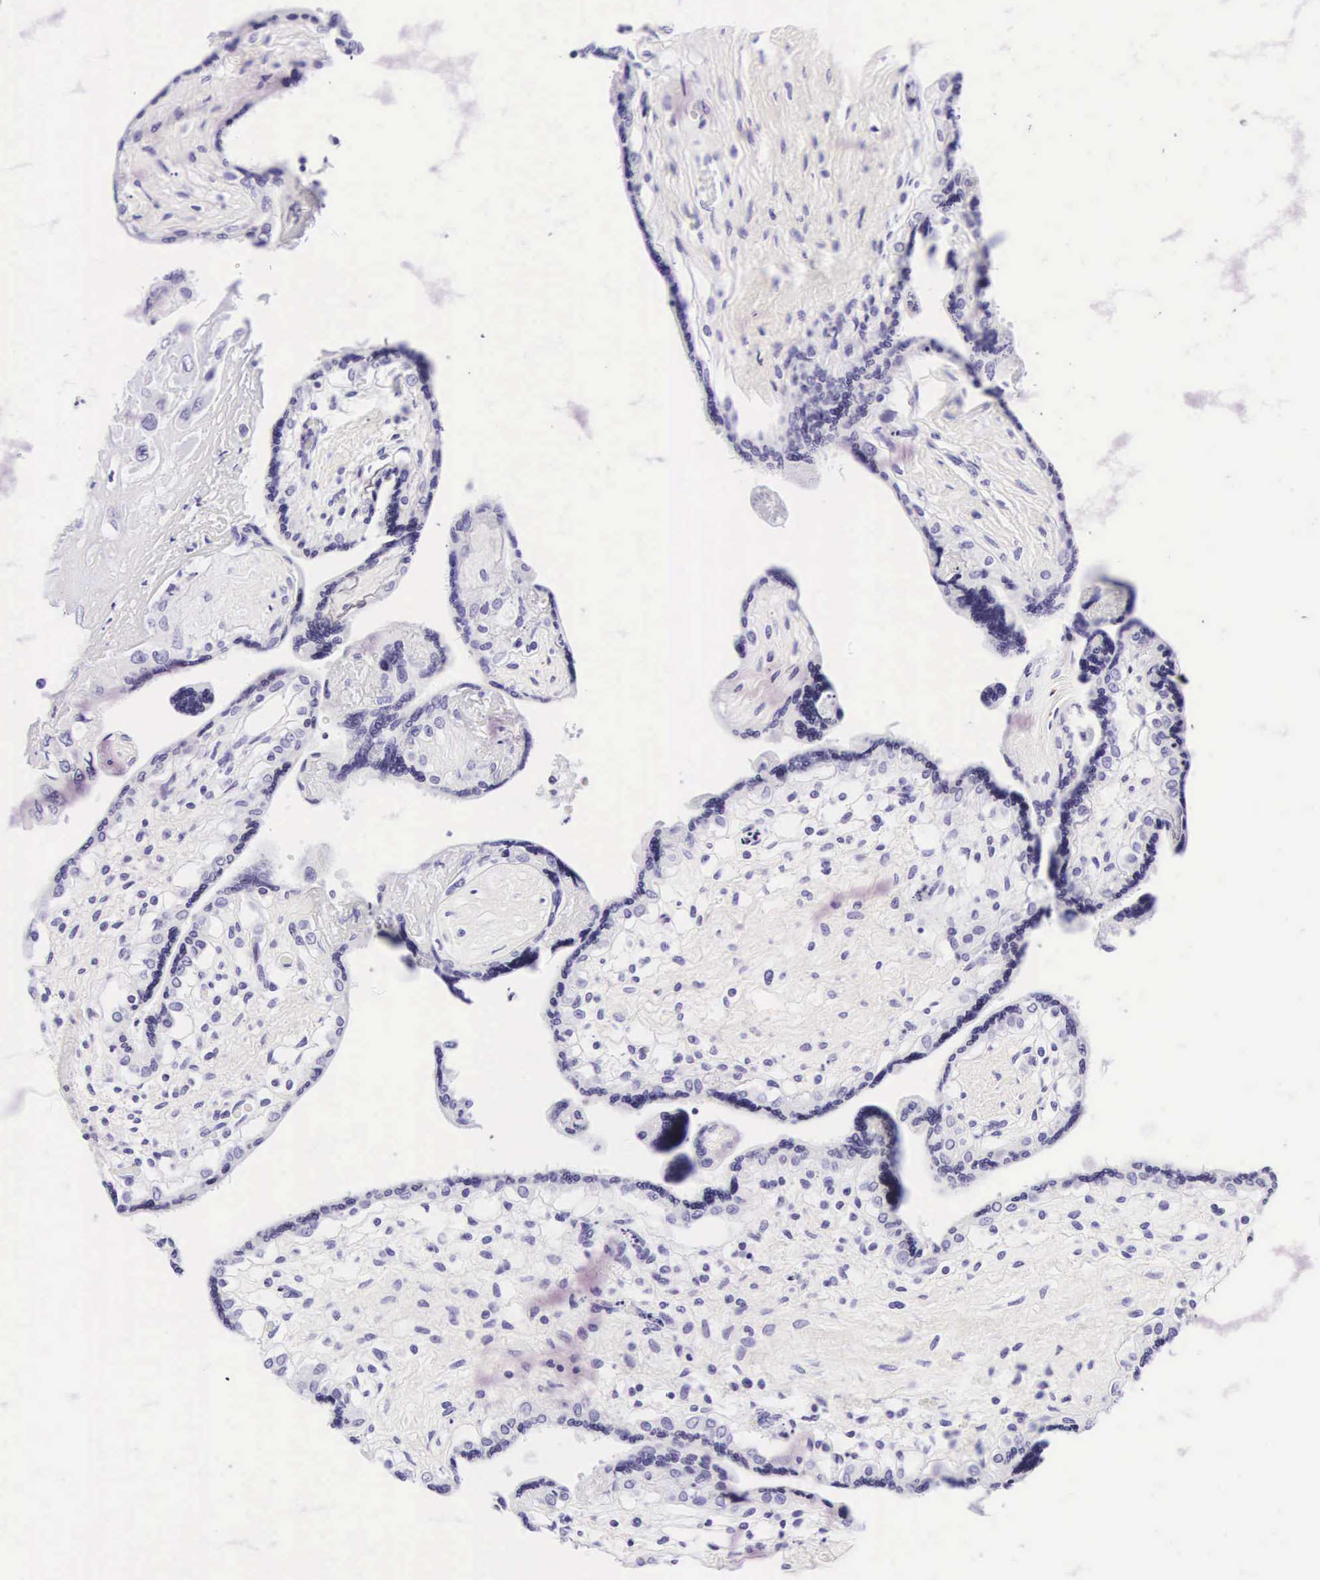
{"staining": {"intensity": "negative", "quantity": "none", "location": "none"}, "tissue": "placenta", "cell_type": "Decidual cells", "image_type": "normal", "snomed": [{"axis": "morphology", "description": "Normal tissue, NOS"}, {"axis": "topography", "description": "Placenta"}], "caption": "Immunohistochemistry (IHC) micrograph of benign placenta: placenta stained with DAB (3,3'-diaminobenzidine) exhibits no significant protein positivity in decidual cells. (Stains: DAB immunohistochemistry (IHC) with hematoxylin counter stain, Microscopy: brightfield microscopy at high magnification).", "gene": "CD1A", "patient": {"sex": "female", "age": 31}}